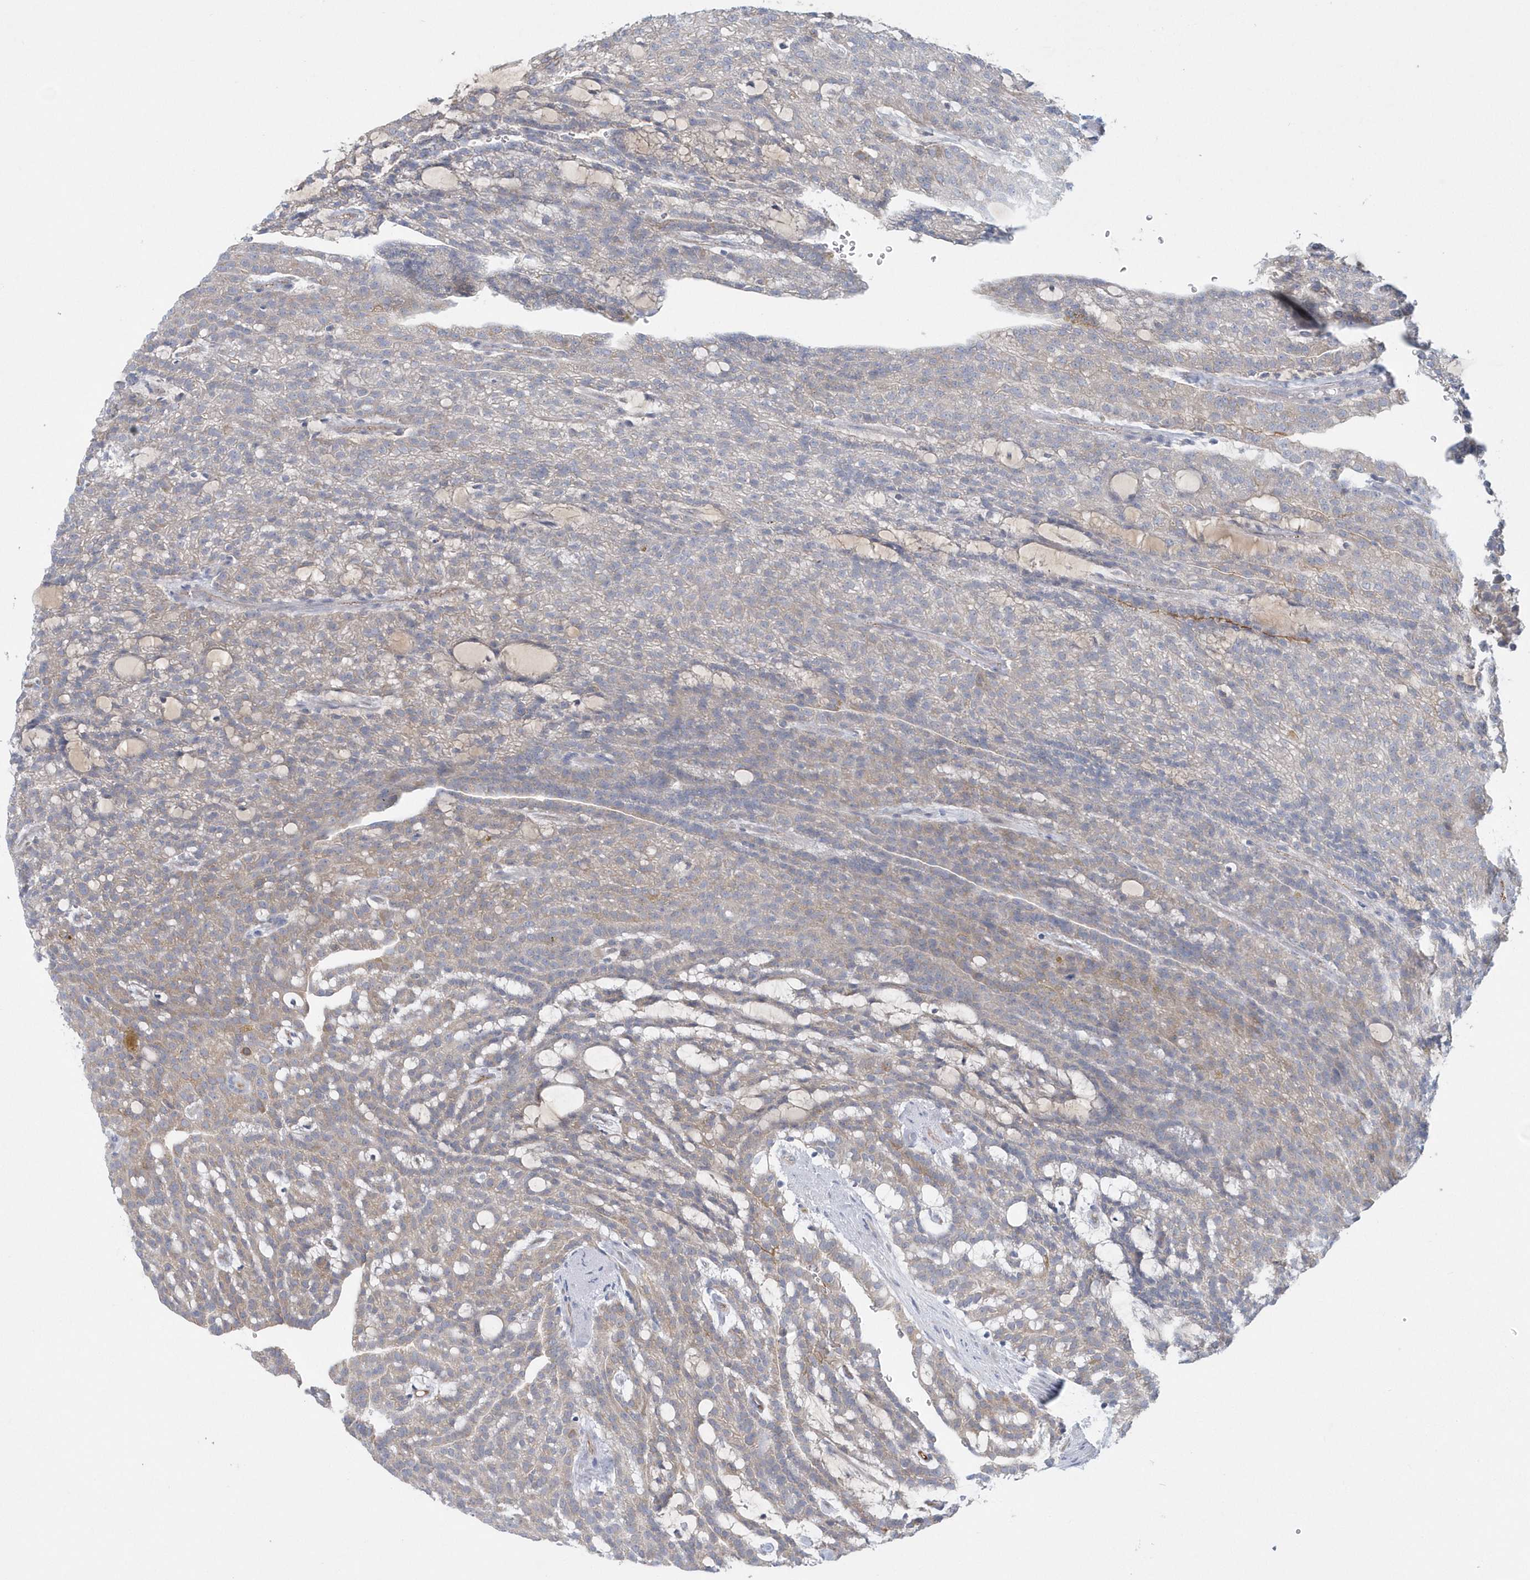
{"staining": {"intensity": "weak", "quantity": "<25%", "location": "cytoplasmic/membranous"}, "tissue": "renal cancer", "cell_type": "Tumor cells", "image_type": "cancer", "snomed": [{"axis": "morphology", "description": "Adenocarcinoma, NOS"}, {"axis": "topography", "description": "Kidney"}], "caption": "This micrograph is of renal cancer (adenocarcinoma) stained with immunohistochemistry (IHC) to label a protein in brown with the nuclei are counter-stained blue. There is no expression in tumor cells.", "gene": "SPATA18", "patient": {"sex": "male", "age": 63}}